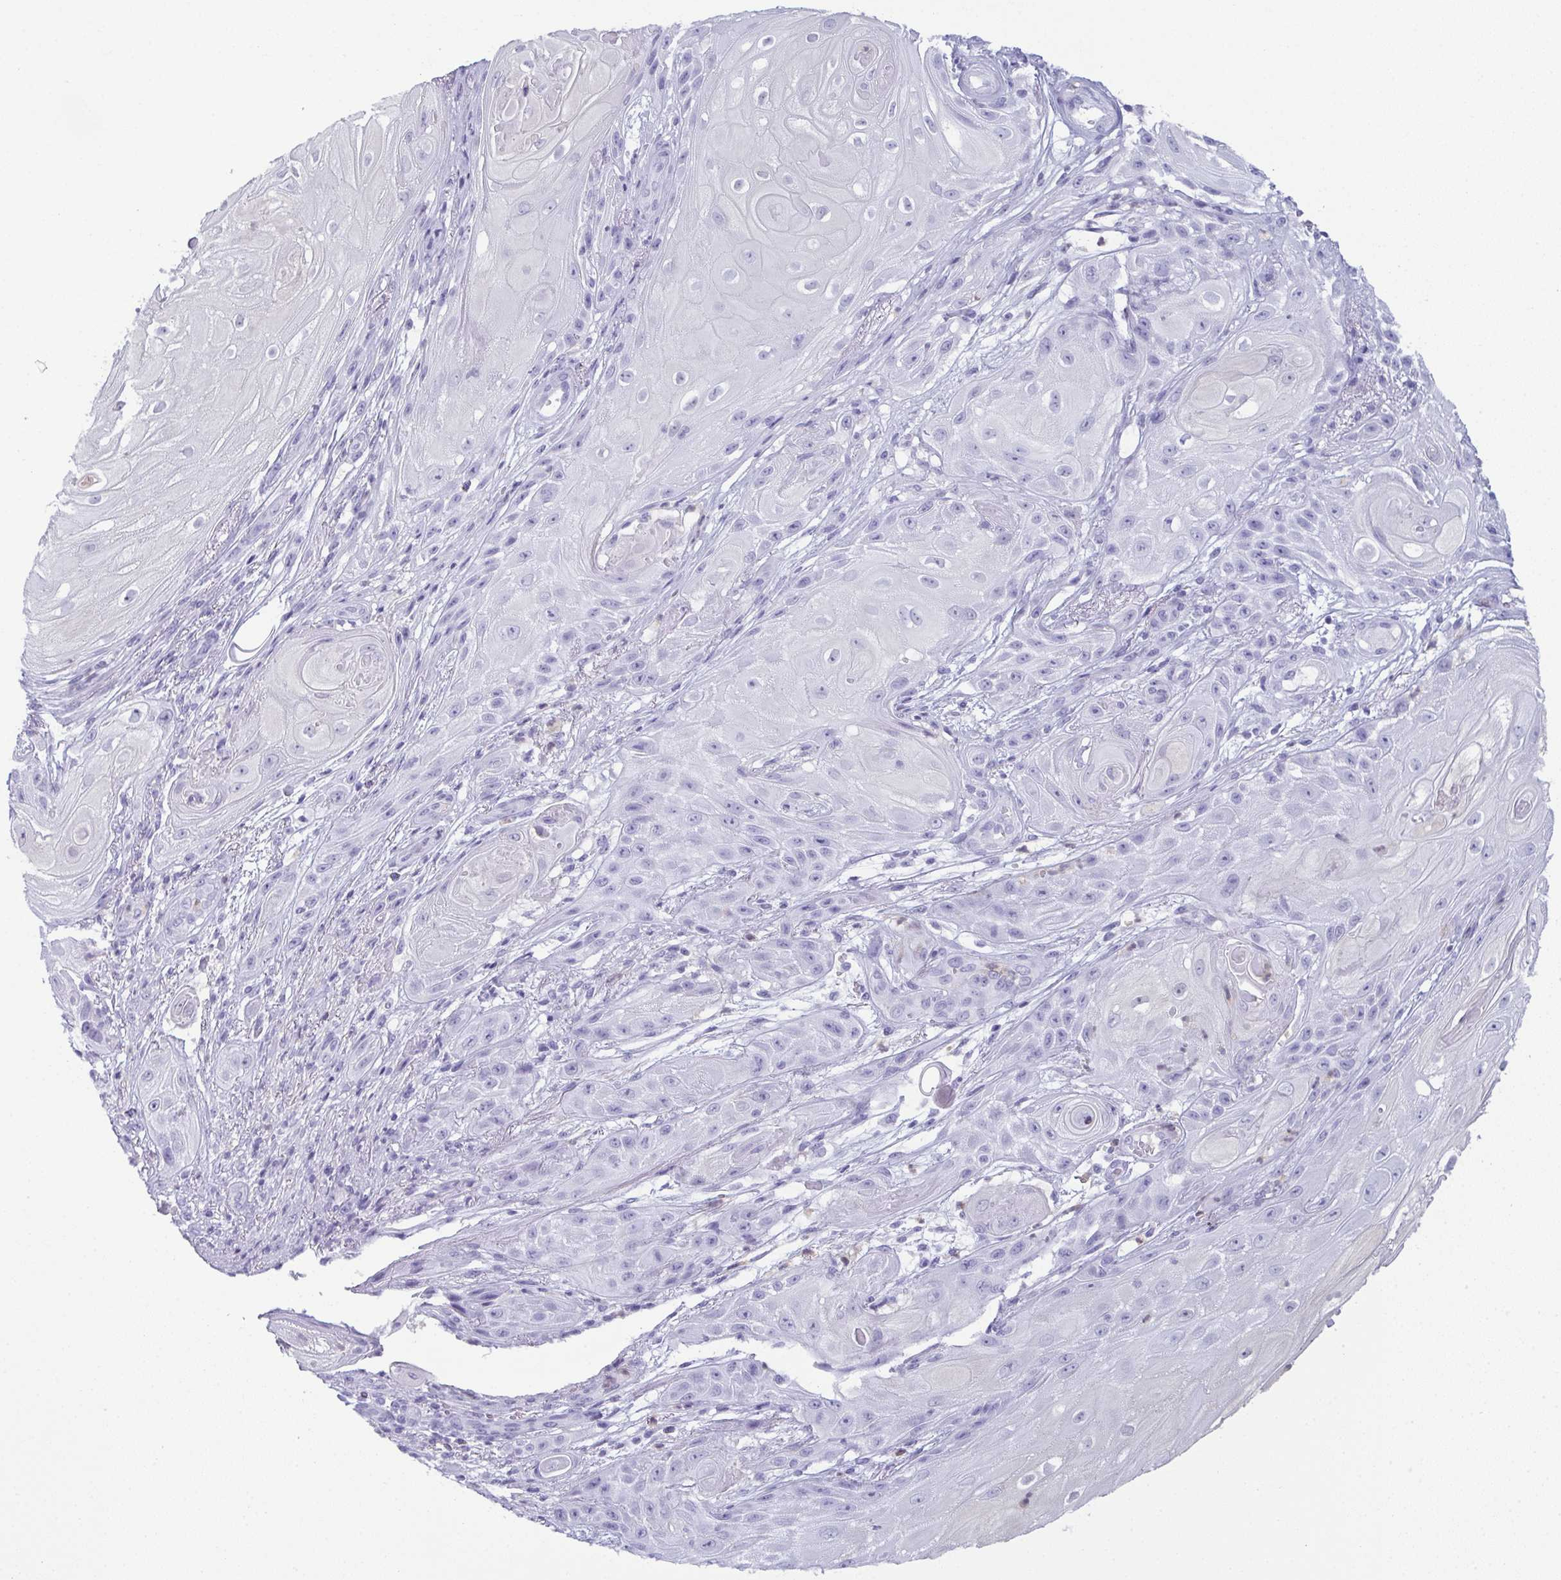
{"staining": {"intensity": "negative", "quantity": "none", "location": "none"}, "tissue": "skin cancer", "cell_type": "Tumor cells", "image_type": "cancer", "snomed": [{"axis": "morphology", "description": "Squamous cell carcinoma, NOS"}, {"axis": "topography", "description": "Skin"}], "caption": "The immunohistochemistry (IHC) micrograph has no significant staining in tumor cells of skin squamous cell carcinoma tissue. Nuclei are stained in blue.", "gene": "CDA", "patient": {"sex": "male", "age": 62}}